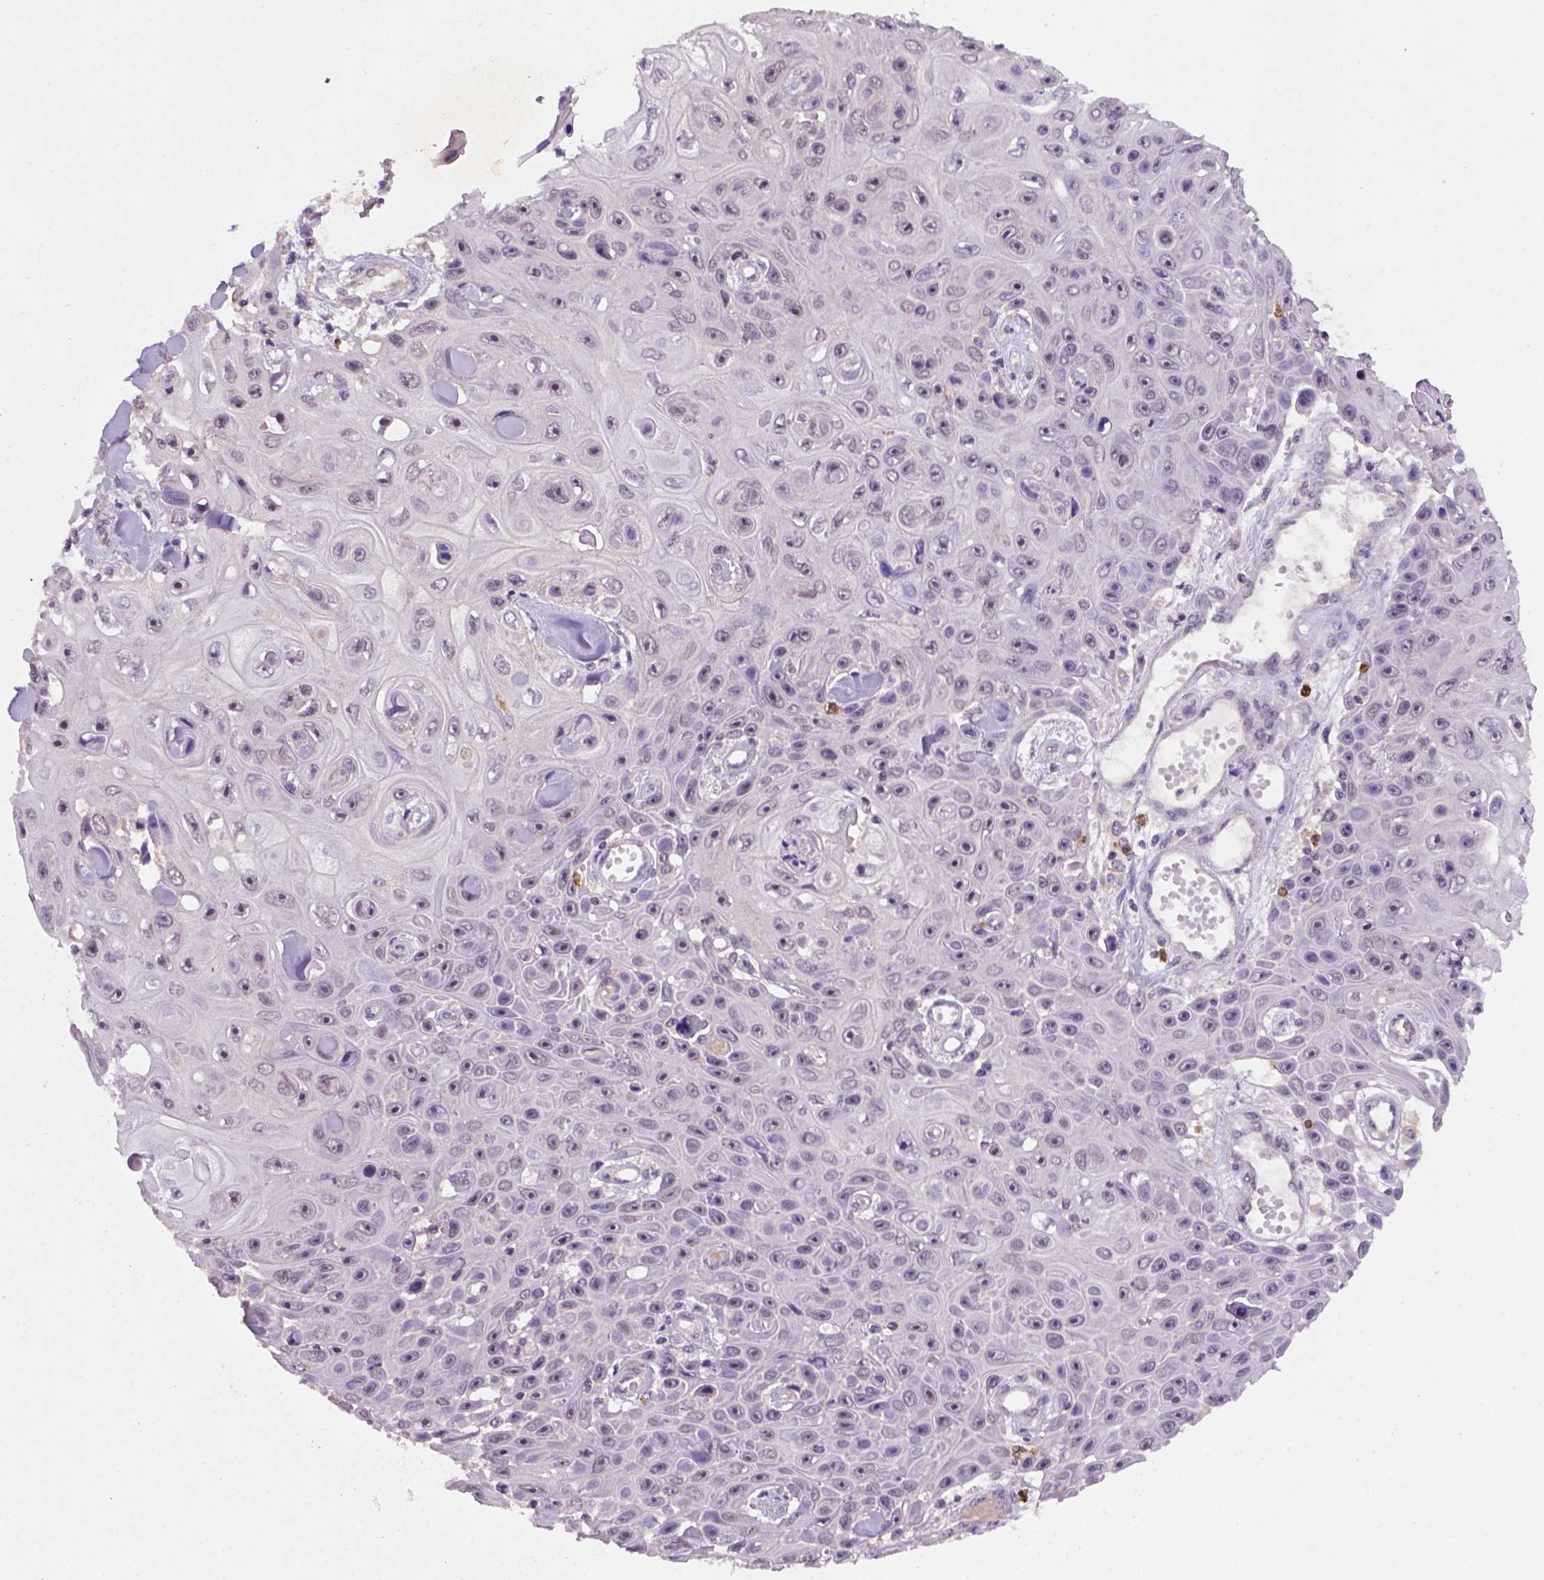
{"staining": {"intensity": "weak", "quantity": "25%-75%", "location": "cytoplasmic/membranous,nuclear"}, "tissue": "skin cancer", "cell_type": "Tumor cells", "image_type": "cancer", "snomed": [{"axis": "morphology", "description": "Squamous cell carcinoma, NOS"}, {"axis": "topography", "description": "Skin"}], "caption": "A photomicrograph of skin squamous cell carcinoma stained for a protein displays weak cytoplasmic/membranous and nuclear brown staining in tumor cells. The staining was performed using DAB, with brown indicating positive protein expression. Nuclei are stained blue with hematoxylin.", "gene": "SCML4", "patient": {"sex": "male", "age": 82}}